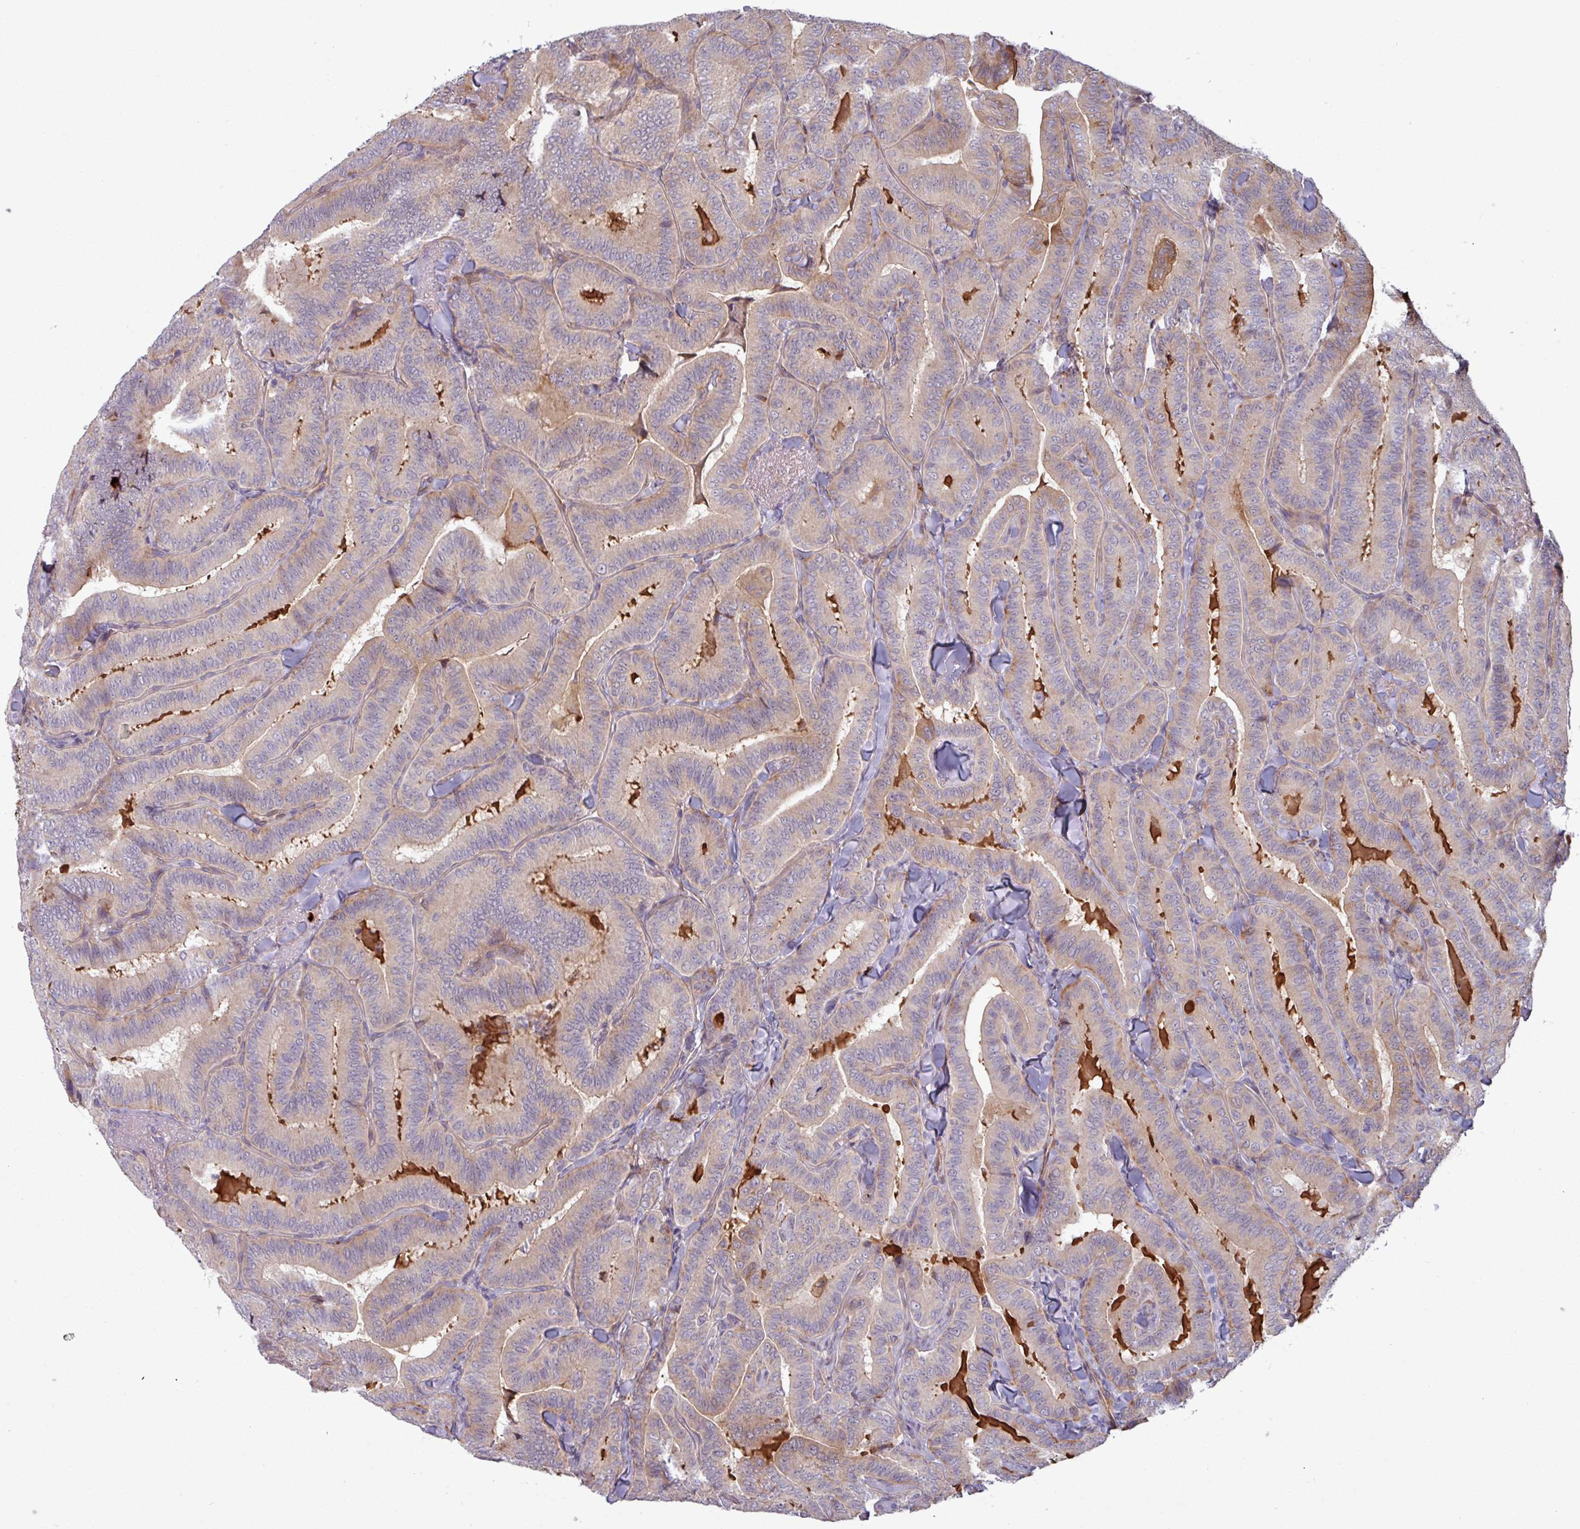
{"staining": {"intensity": "weak", "quantity": "<25%", "location": "cytoplasmic/membranous"}, "tissue": "thyroid cancer", "cell_type": "Tumor cells", "image_type": "cancer", "snomed": [{"axis": "morphology", "description": "Papillary adenocarcinoma, NOS"}, {"axis": "topography", "description": "Thyroid gland"}], "caption": "Thyroid papillary adenocarcinoma stained for a protein using IHC shows no positivity tumor cells.", "gene": "PCED1A", "patient": {"sex": "male", "age": 61}}